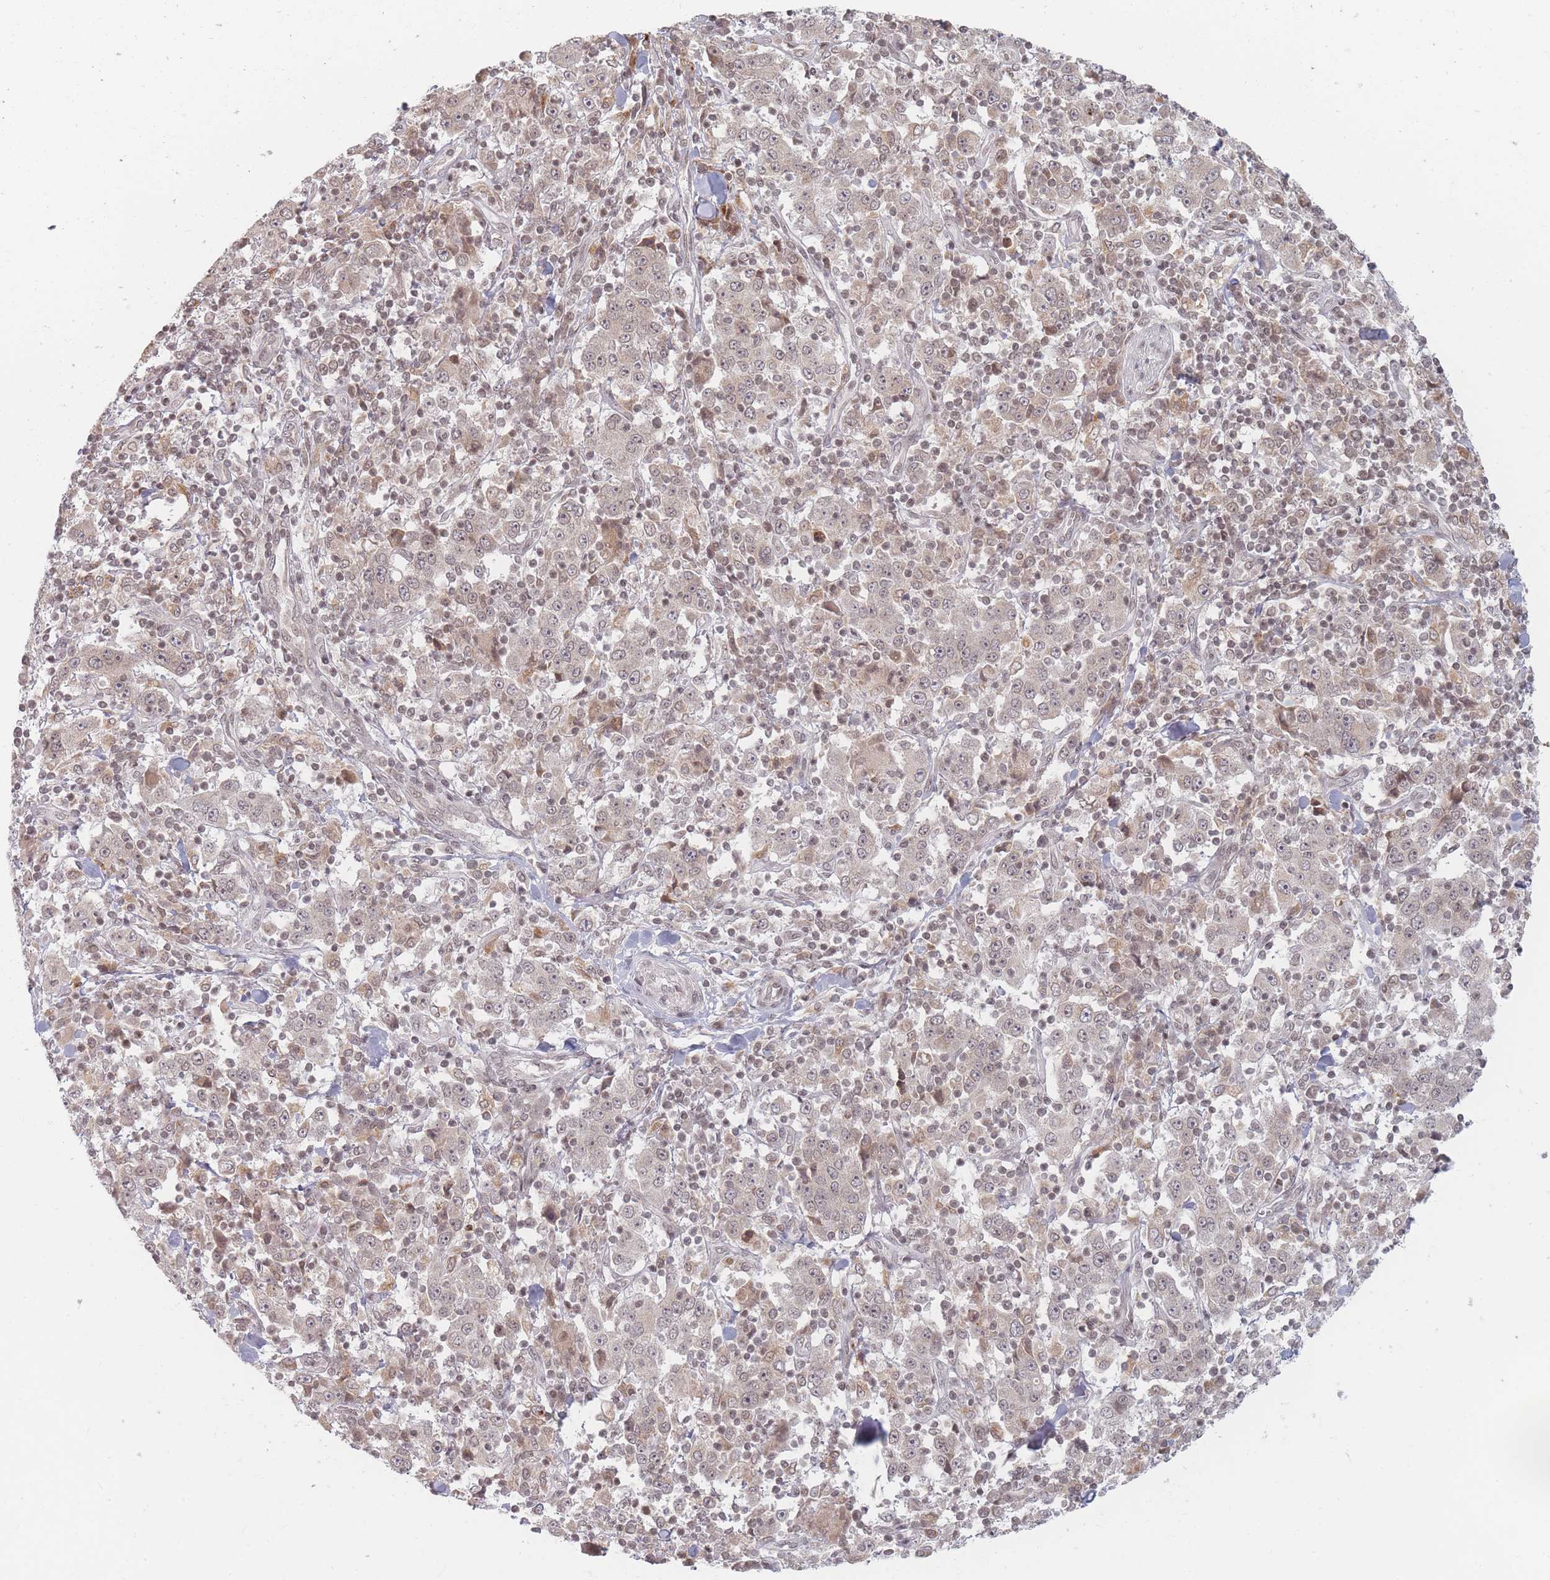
{"staining": {"intensity": "weak", "quantity": "25%-75%", "location": "nuclear"}, "tissue": "stomach cancer", "cell_type": "Tumor cells", "image_type": "cancer", "snomed": [{"axis": "morphology", "description": "Normal tissue, NOS"}, {"axis": "morphology", "description": "Adenocarcinoma, NOS"}, {"axis": "topography", "description": "Stomach, upper"}, {"axis": "topography", "description": "Stomach"}], "caption": "Immunohistochemistry micrograph of neoplastic tissue: human stomach cancer (adenocarcinoma) stained using immunohistochemistry (IHC) exhibits low levels of weak protein expression localized specifically in the nuclear of tumor cells, appearing as a nuclear brown color.", "gene": "SPATA45", "patient": {"sex": "male", "age": 59}}